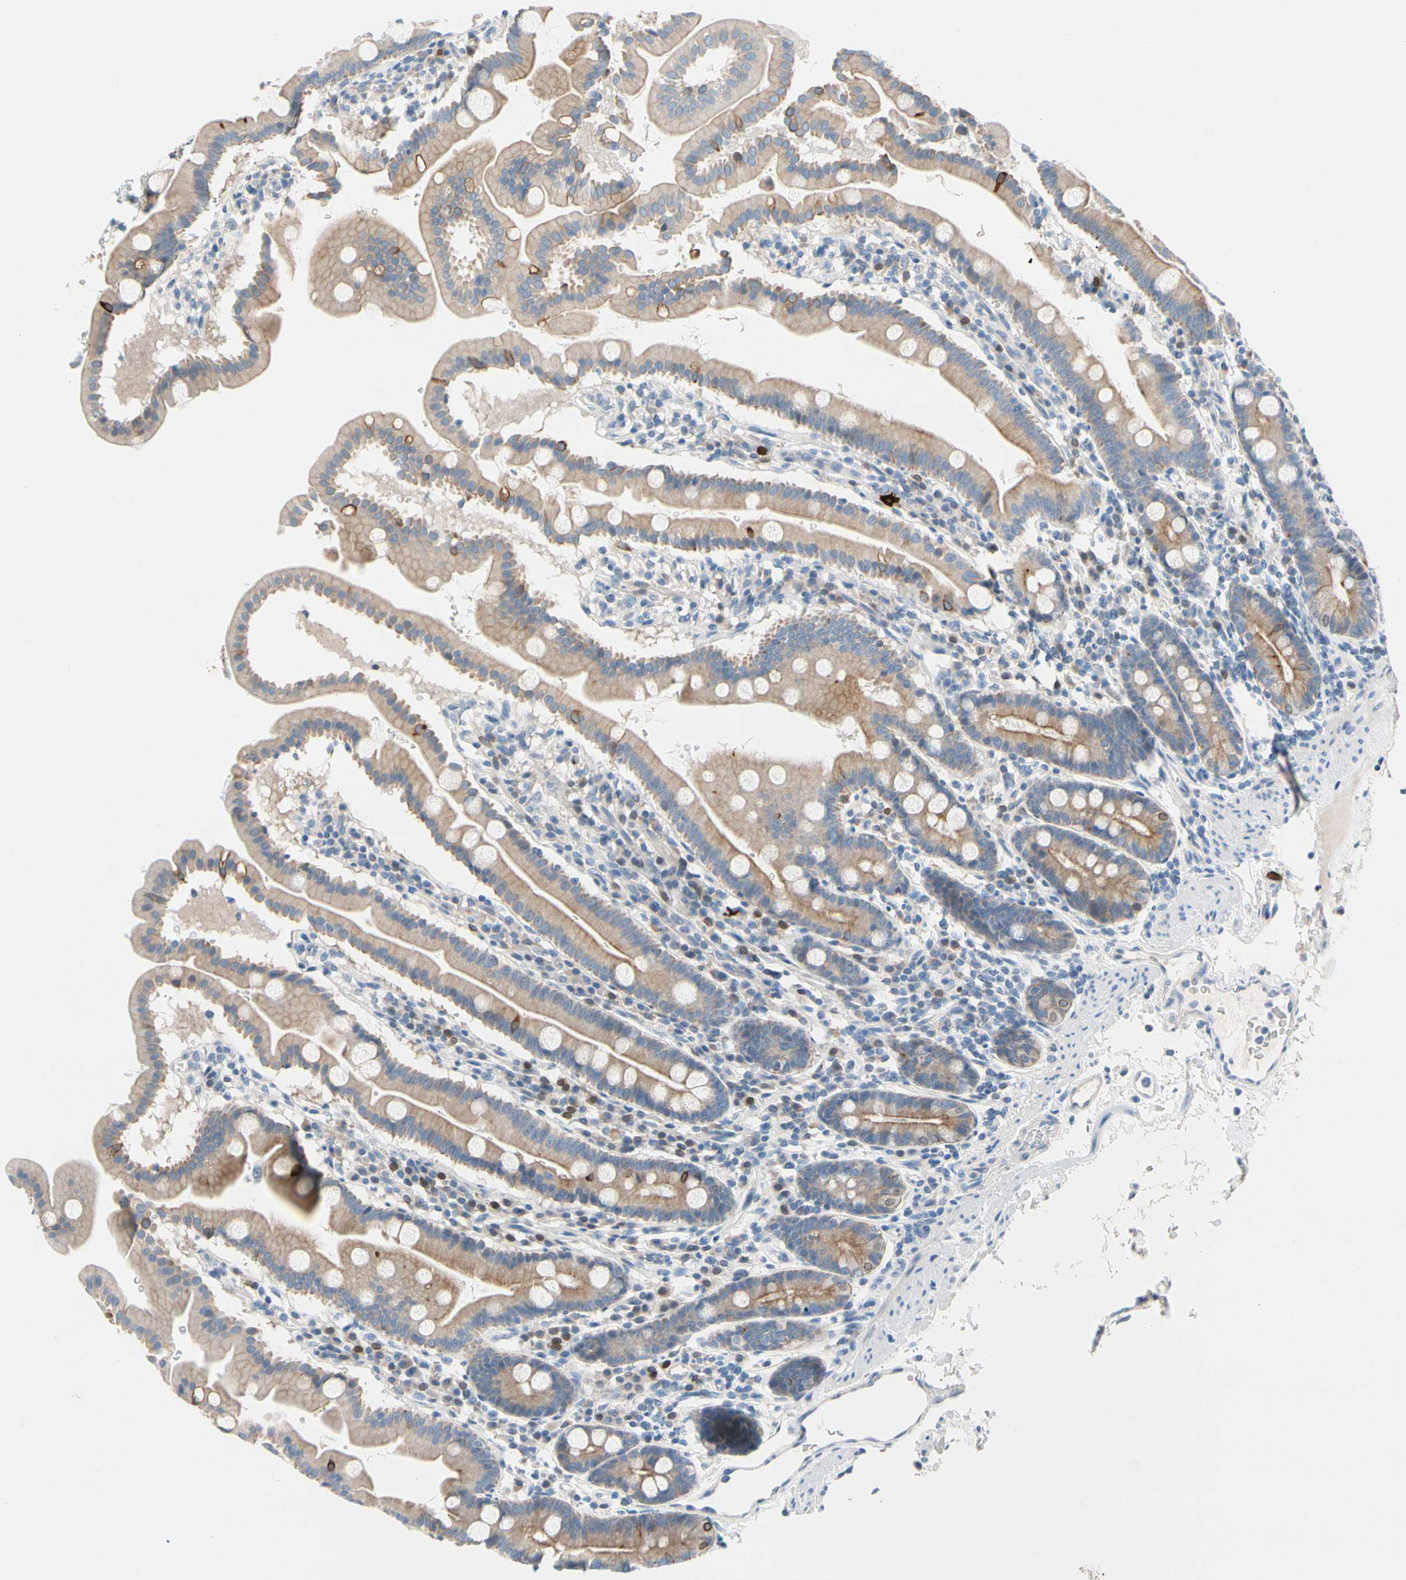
{"staining": {"intensity": "moderate", "quantity": "<25%", "location": "cytoplasmic/membranous"}, "tissue": "duodenum", "cell_type": "Glandular cells", "image_type": "normal", "snomed": [{"axis": "morphology", "description": "Normal tissue, NOS"}, {"axis": "topography", "description": "Duodenum"}], "caption": "DAB (3,3'-diaminobenzidine) immunohistochemical staining of unremarkable duodenum demonstrates moderate cytoplasmic/membranous protein staining in about <25% of glandular cells. (DAB IHC, brown staining for protein, blue staining for nuclei).", "gene": "ZNF132", "patient": {"sex": "male", "age": 50}}